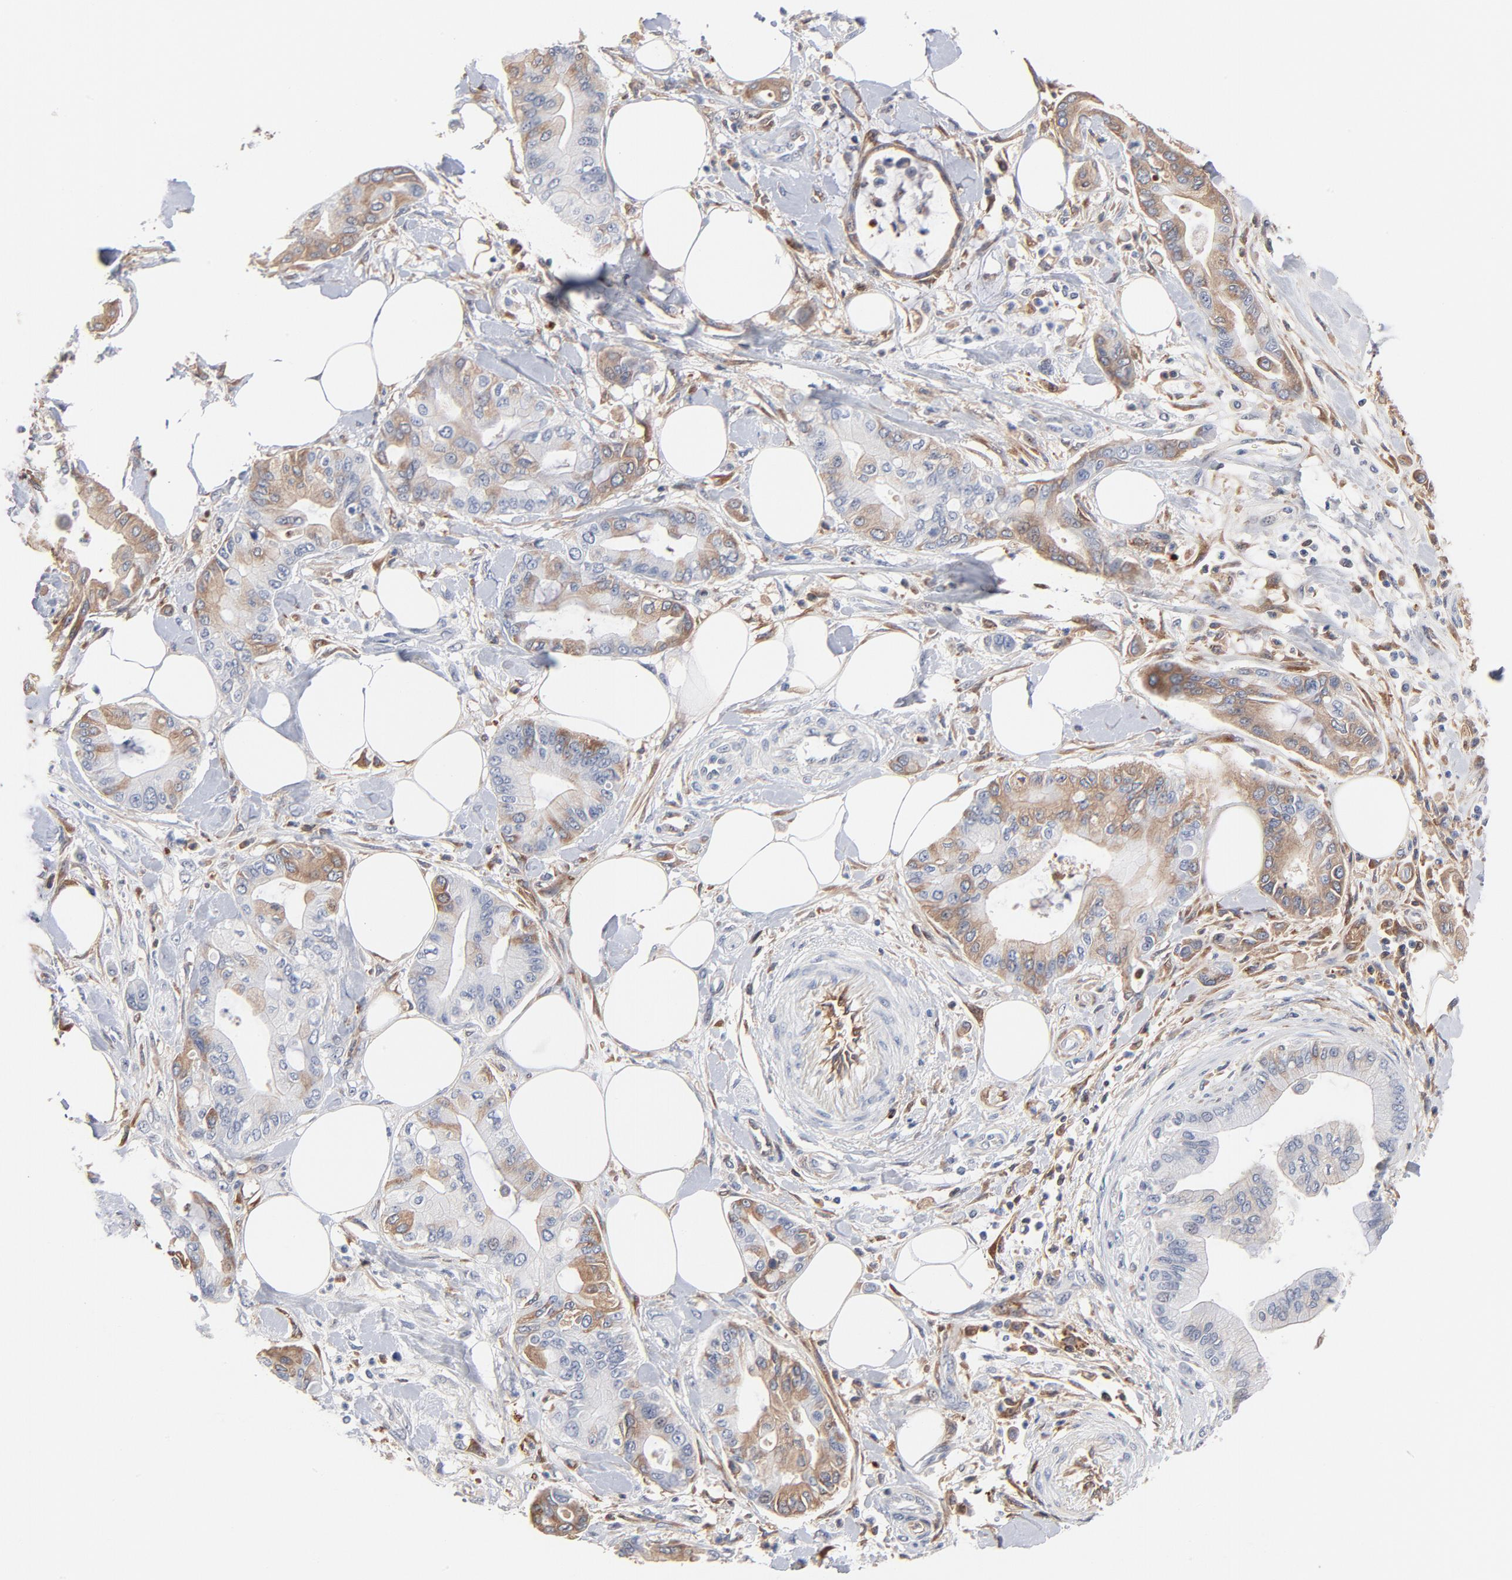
{"staining": {"intensity": "moderate", "quantity": "25%-75%", "location": "cytoplasmic/membranous"}, "tissue": "pancreatic cancer", "cell_type": "Tumor cells", "image_type": "cancer", "snomed": [{"axis": "morphology", "description": "Adenocarcinoma, NOS"}, {"axis": "morphology", "description": "Adenocarcinoma, metastatic, NOS"}, {"axis": "topography", "description": "Lymph node"}, {"axis": "topography", "description": "Pancreas"}, {"axis": "topography", "description": "Duodenum"}], "caption": "Protein positivity by IHC exhibits moderate cytoplasmic/membranous positivity in about 25%-75% of tumor cells in metastatic adenocarcinoma (pancreatic).", "gene": "SERPINA4", "patient": {"sex": "female", "age": 64}}